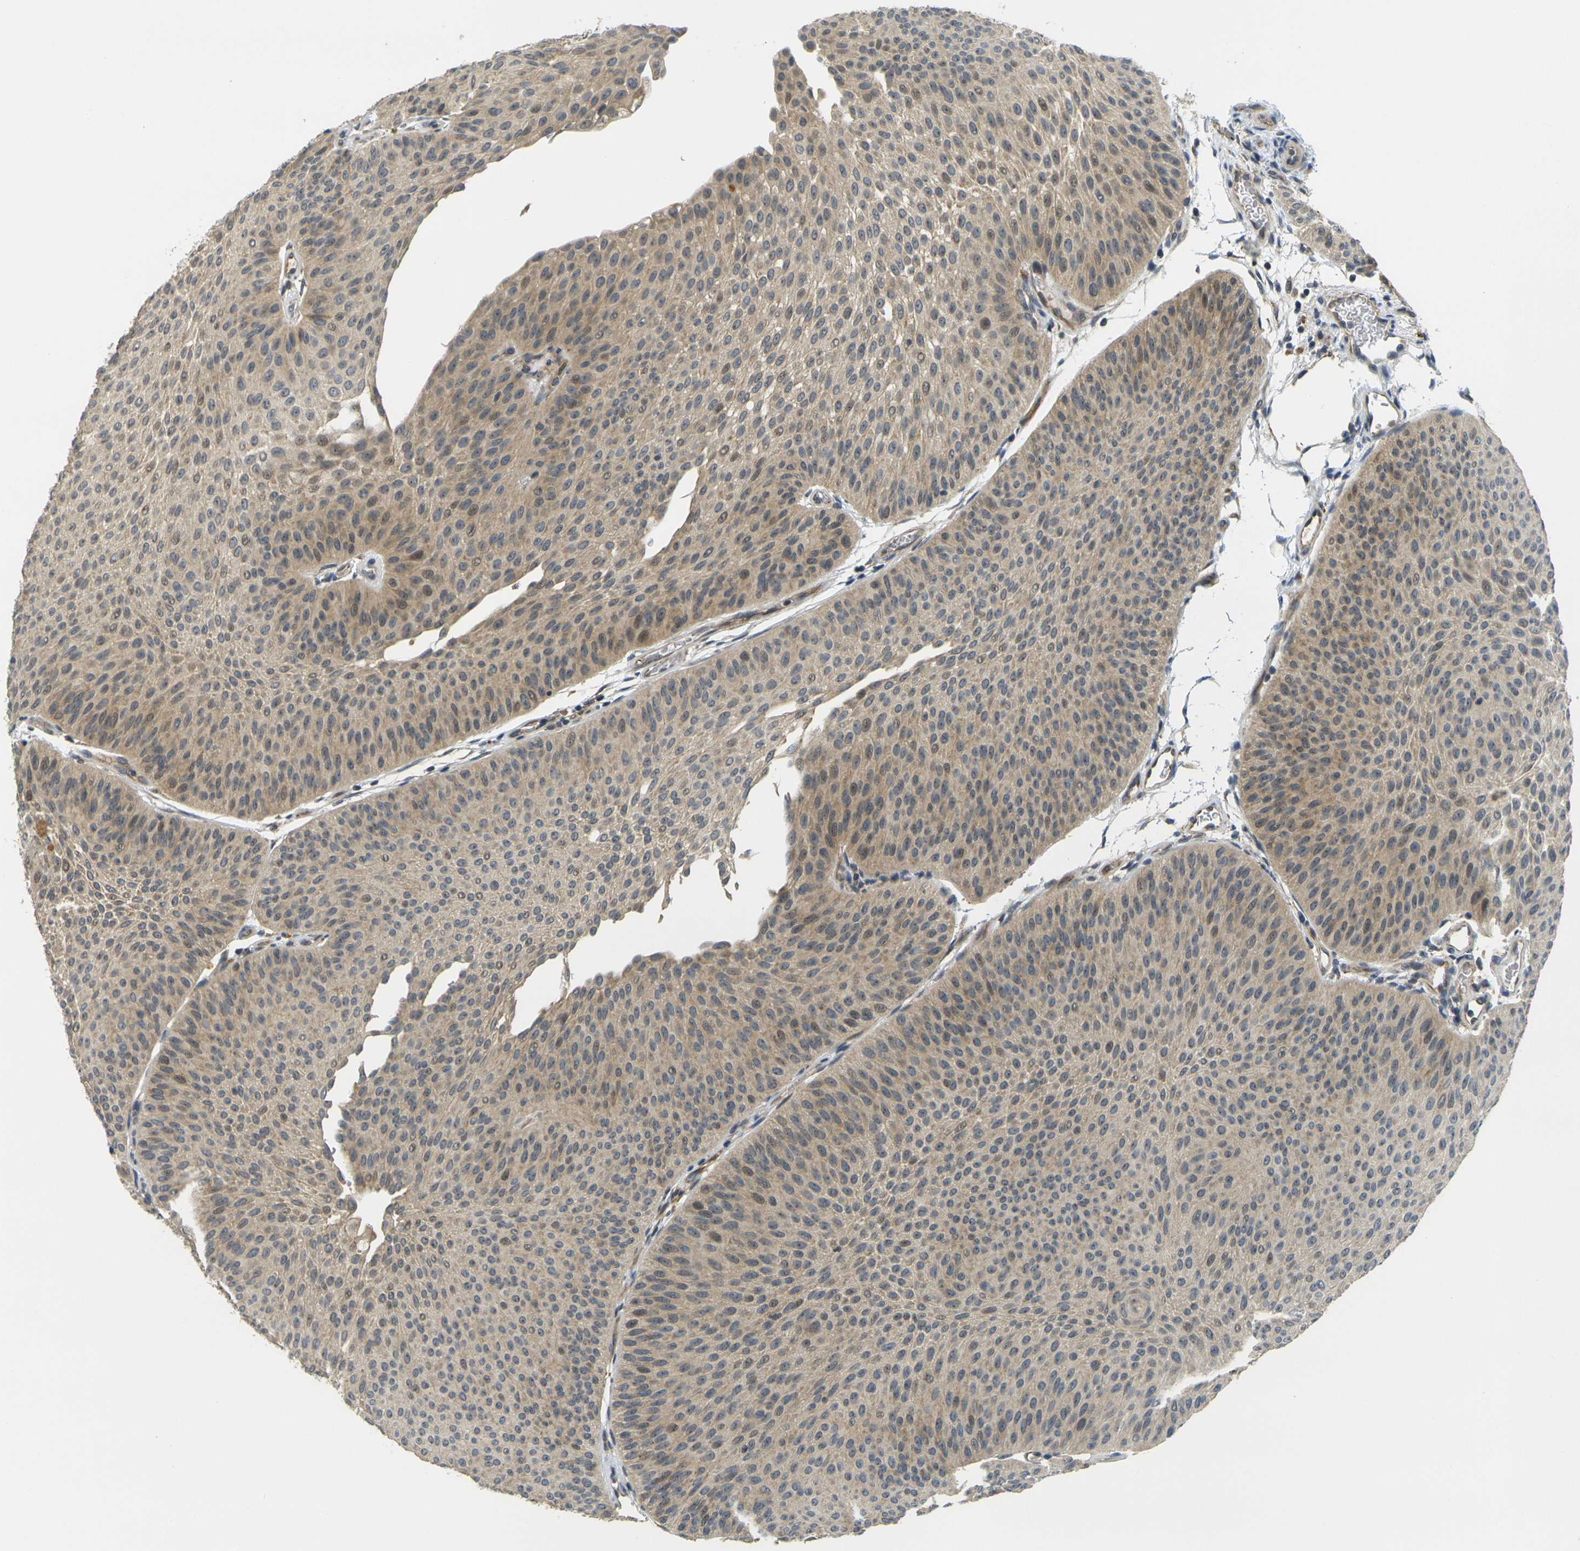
{"staining": {"intensity": "weak", "quantity": ">75%", "location": "cytoplasmic/membranous,nuclear"}, "tissue": "urothelial cancer", "cell_type": "Tumor cells", "image_type": "cancer", "snomed": [{"axis": "morphology", "description": "Urothelial carcinoma, Low grade"}, {"axis": "topography", "description": "Urinary bladder"}], "caption": "Immunohistochemistry of urothelial carcinoma (low-grade) exhibits low levels of weak cytoplasmic/membranous and nuclear expression in about >75% of tumor cells.", "gene": "MINAR2", "patient": {"sex": "female", "age": 60}}